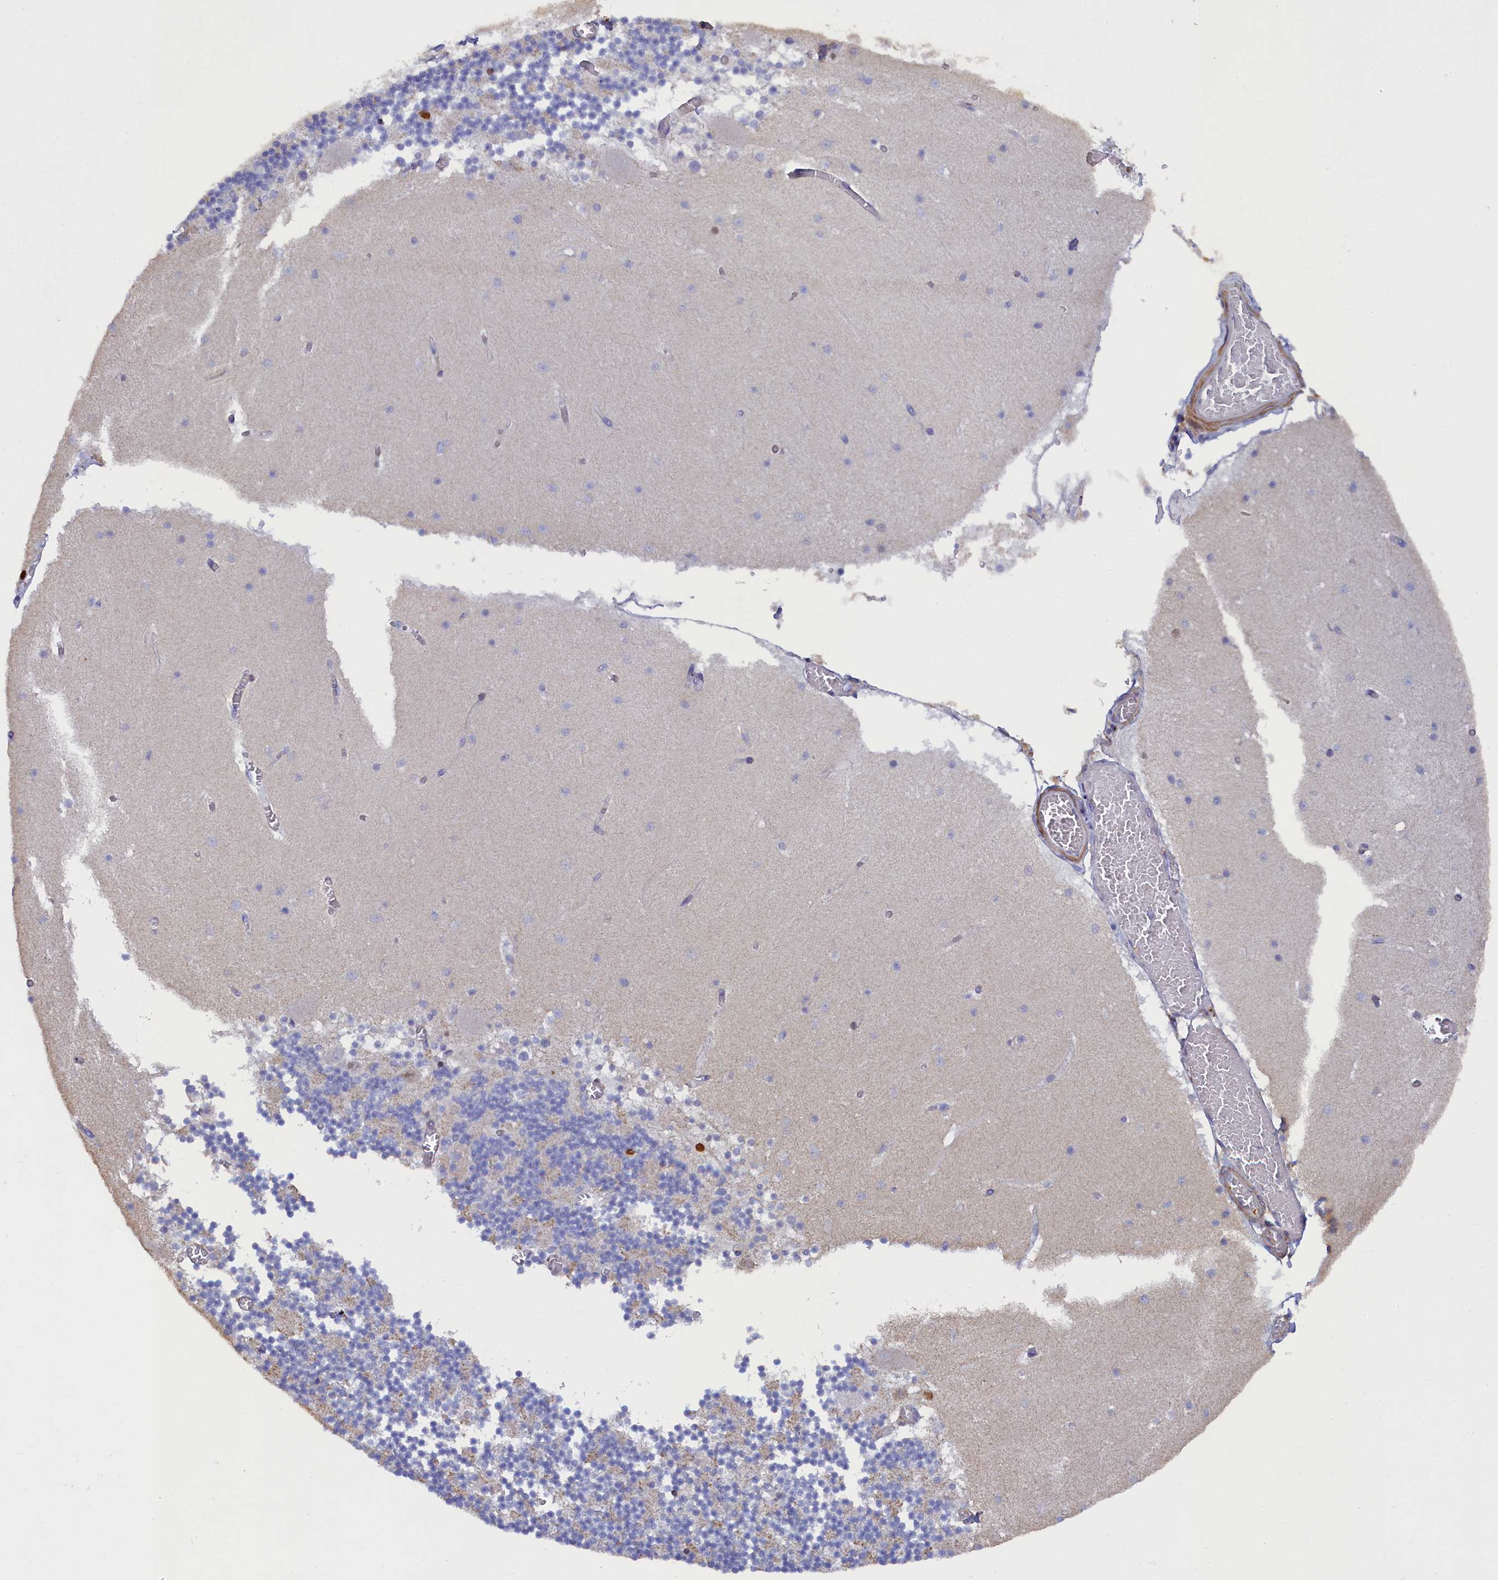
{"staining": {"intensity": "moderate", "quantity": "<25%", "location": "nuclear"}, "tissue": "cerebellum", "cell_type": "Cells in granular layer", "image_type": "normal", "snomed": [{"axis": "morphology", "description": "Normal tissue, NOS"}, {"axis": "topography", "description": "Cerebellum"}], "caption": "A photomicrograph showing moderate nuclear staining in approximately <25% of cells in granular layer in unremarkable cerebellum, as visualized by brown immunohistochemical staining.", "gene": "POGLUT3", "patient": {"sex": "female", "age": 28}}